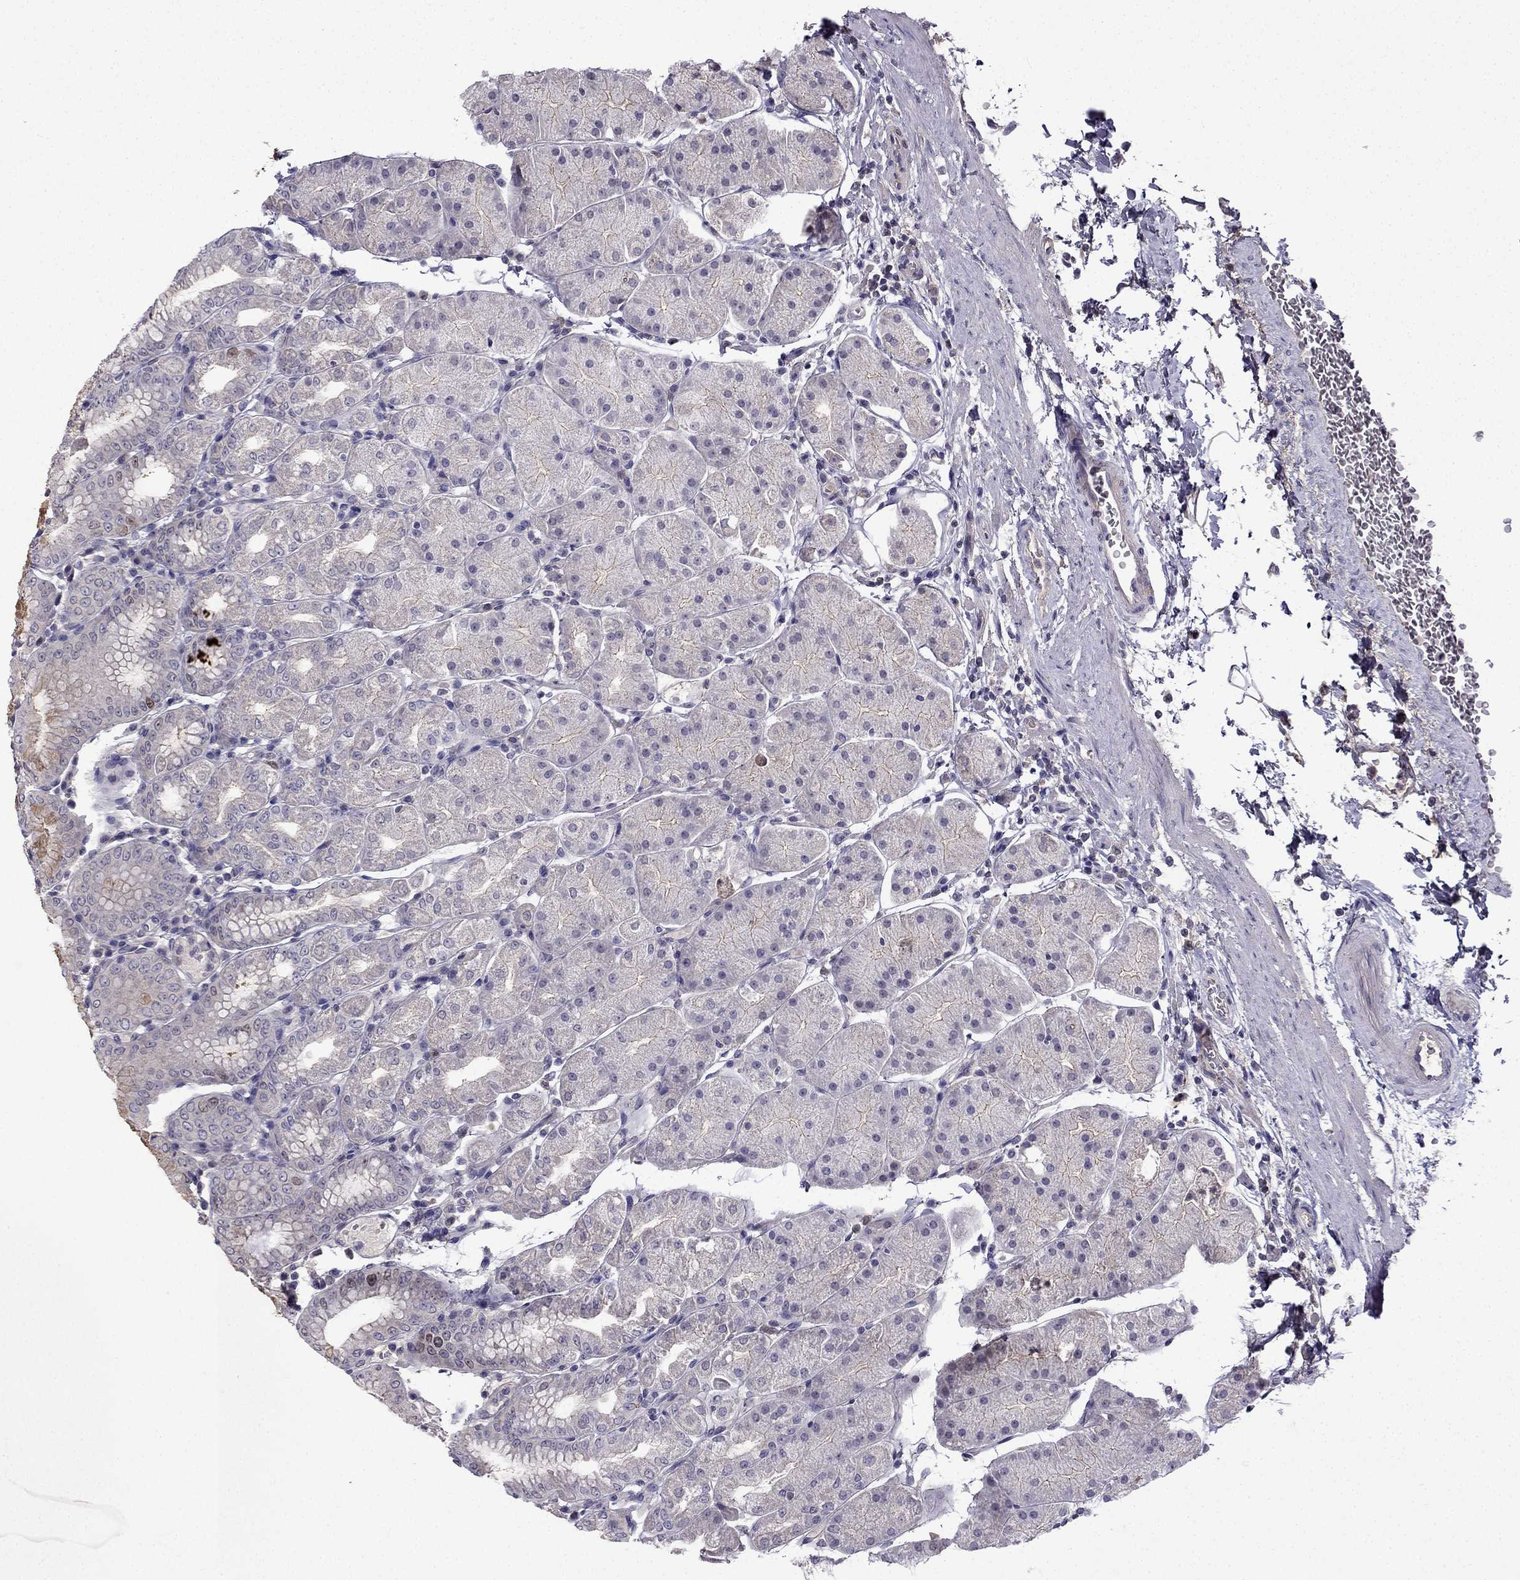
{"staining": {"intensity": "moderate", "quantity": "<25%", "location": "nuclear"}, "tissue": "stomach", "cell_type": "Glandular cells", "image_type": "normal", "snomed": [{"axis": "morphology", "description": "Normal tissue, NOS"}, {"axis": "topography", "description": "Stomach"}], "caption": "Glandular cells demonstrate moderate nuclear expression in about <25% of cells in unremarkable stomach. (Stains: DAB in brown, nuclei in blue, Microscopy: brightfield microscopy at high magnification).", "gene": "UHRF1", "patient": {"sex": "male", "age": 54}}